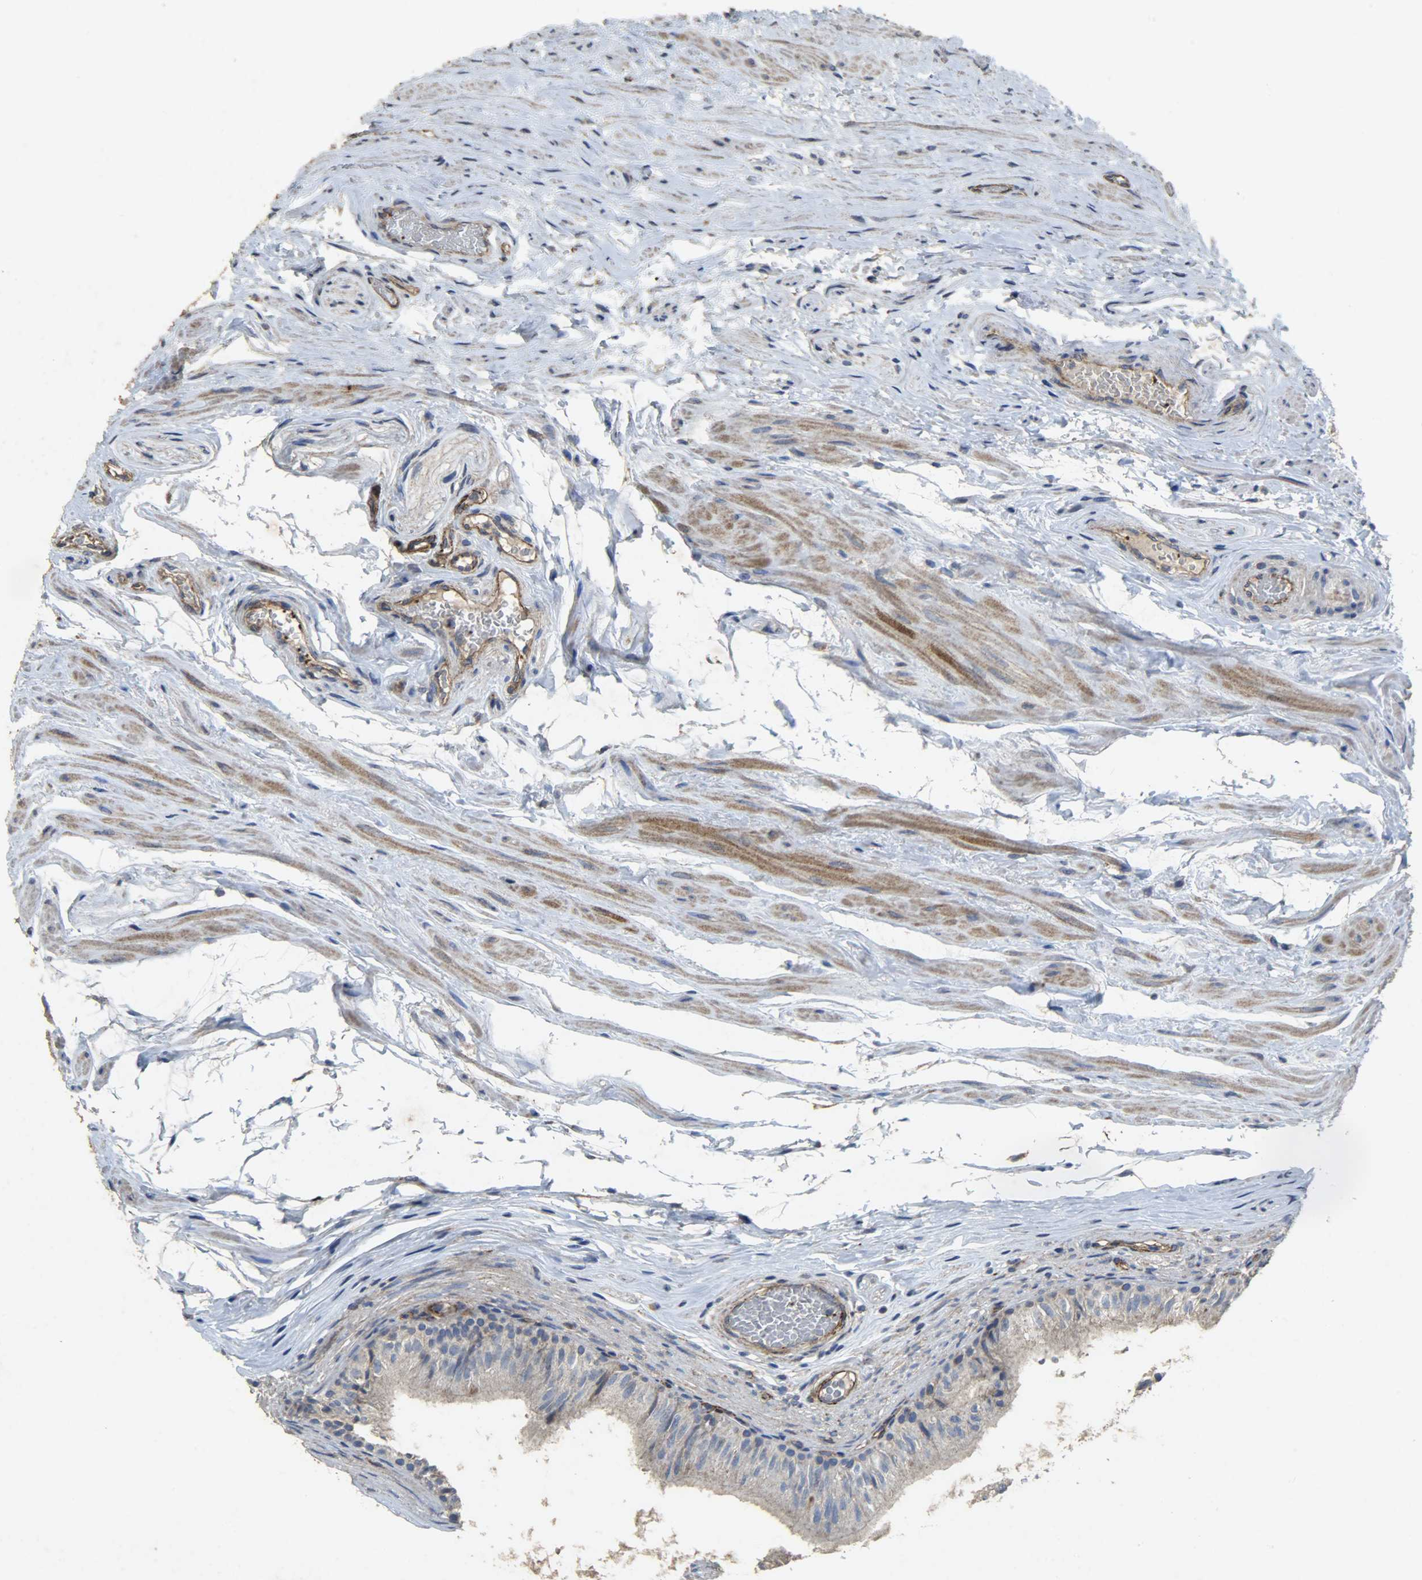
{"staining": {"intensity": "strong", "quantity": ">75%", "location": "cytoplasmic/membranous"}, "tissue": "epididymis", "cell_type": "Glandular cells", "image_type": "normal", "snomed": [{"axis": "morphology", "description": "Normal tissue, NOS"}, {"axis": "topography", "description": "Testis"}, {"axis": "topography", "description": "Epididymis"}], "caption": "IHC micrograph of unremarkable epididymis: epididymis stained using immunohistochemistry reveals high levels of strong protein expression localized specifically in the cytoplasmic/membranous of glandular cells, appearing as a cytoplasmic/membranous brown color.", "gene": "TPM4", "patient": {"sex": "male", "age": 36}}